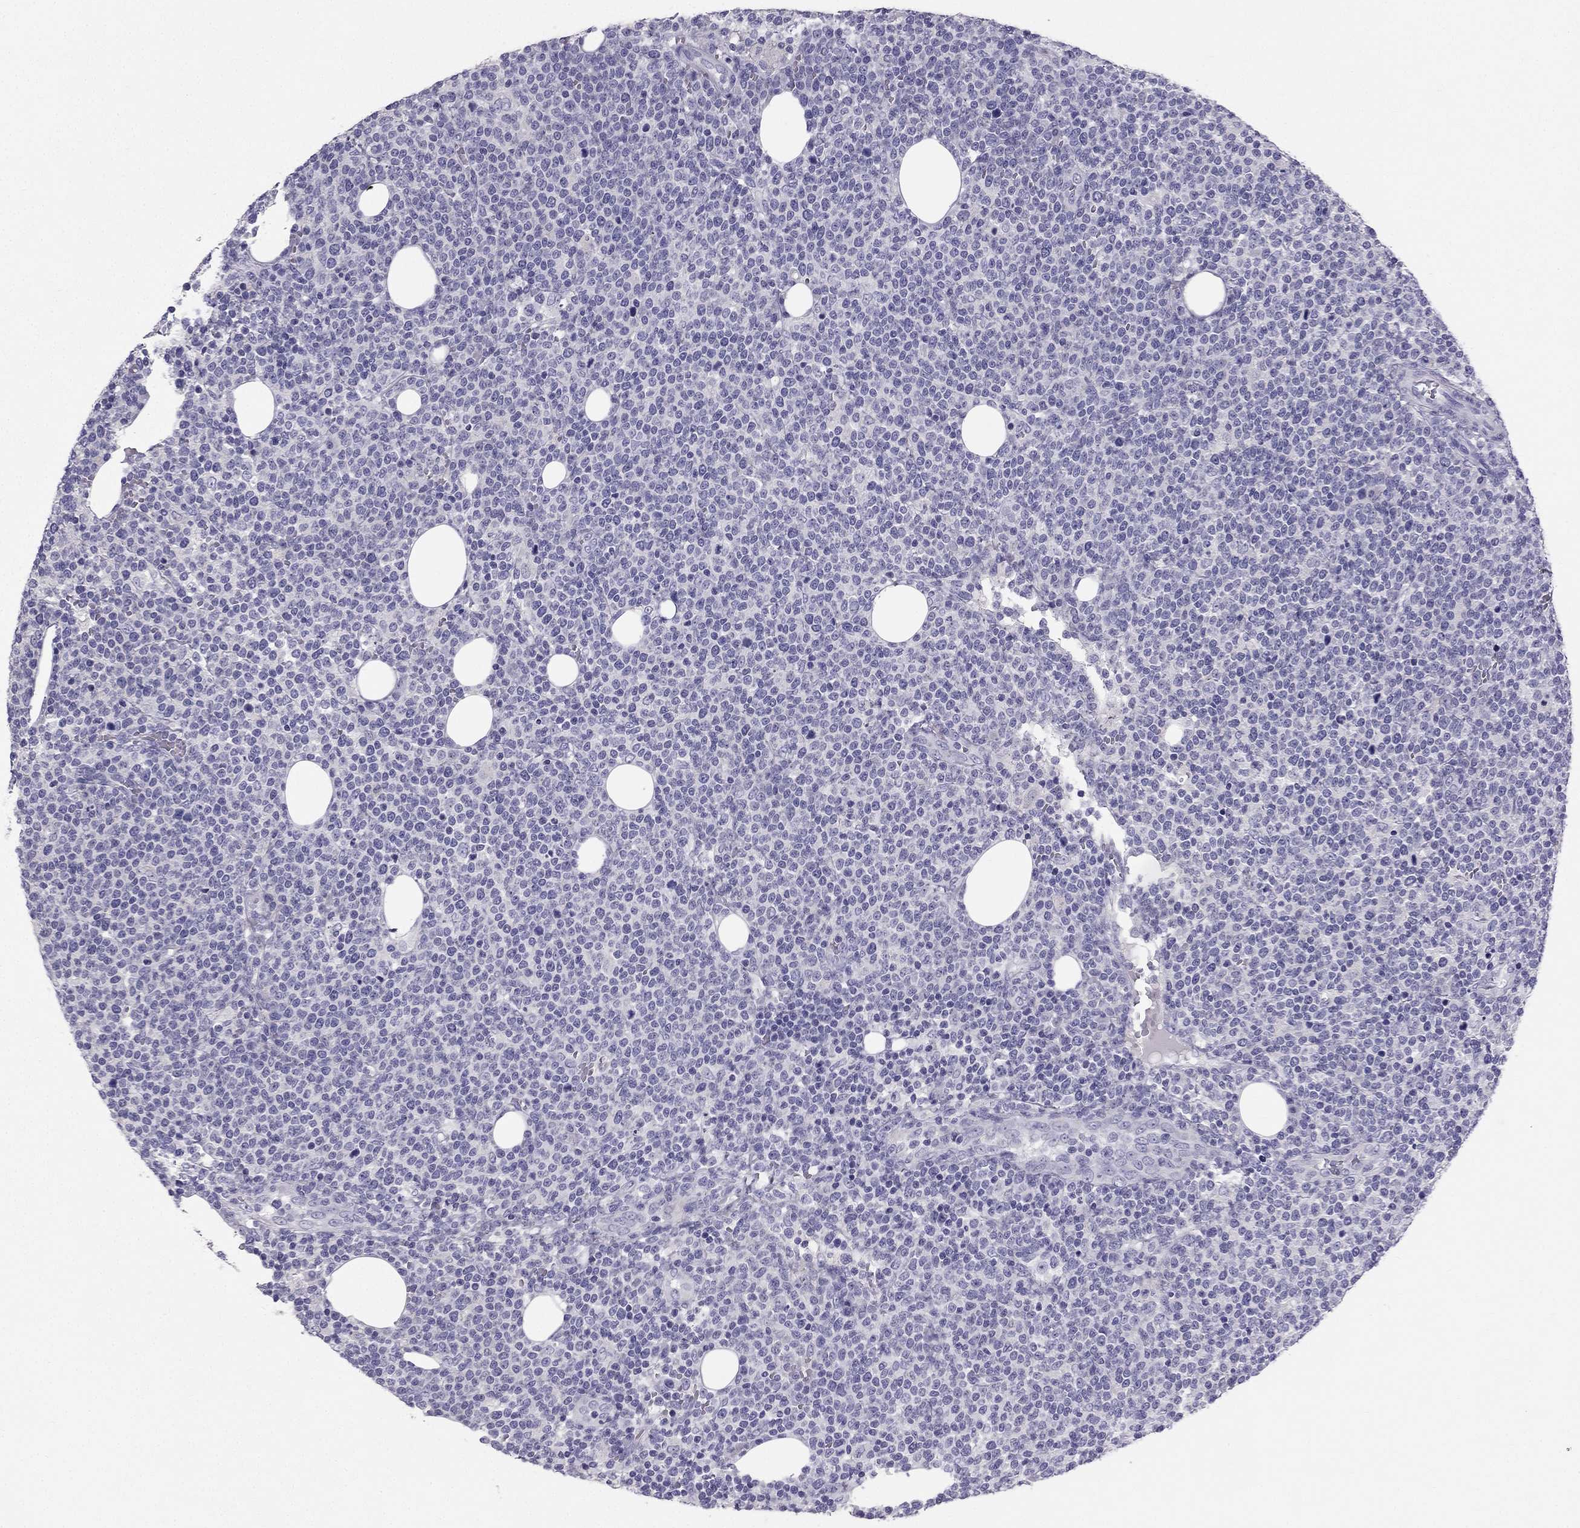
{"staining": {"intensity": "negative", "quantity": "none", "location": "none"}, "tissue": "lymphoma", "cell_type": "Tumor cells", "image_type": "cancer", "snomed": [{"axis": "morphology", "description": "Malignant lymphoma, non-Hodgkin's type, High grade"}, {"axis": "topography", "description": "Lymph node"}], "caption": "Tumor cells are negative for brown protein staining in lymphoma.", "gene": "LMTK3", "patient": {"sex": "male", "age": 61}}